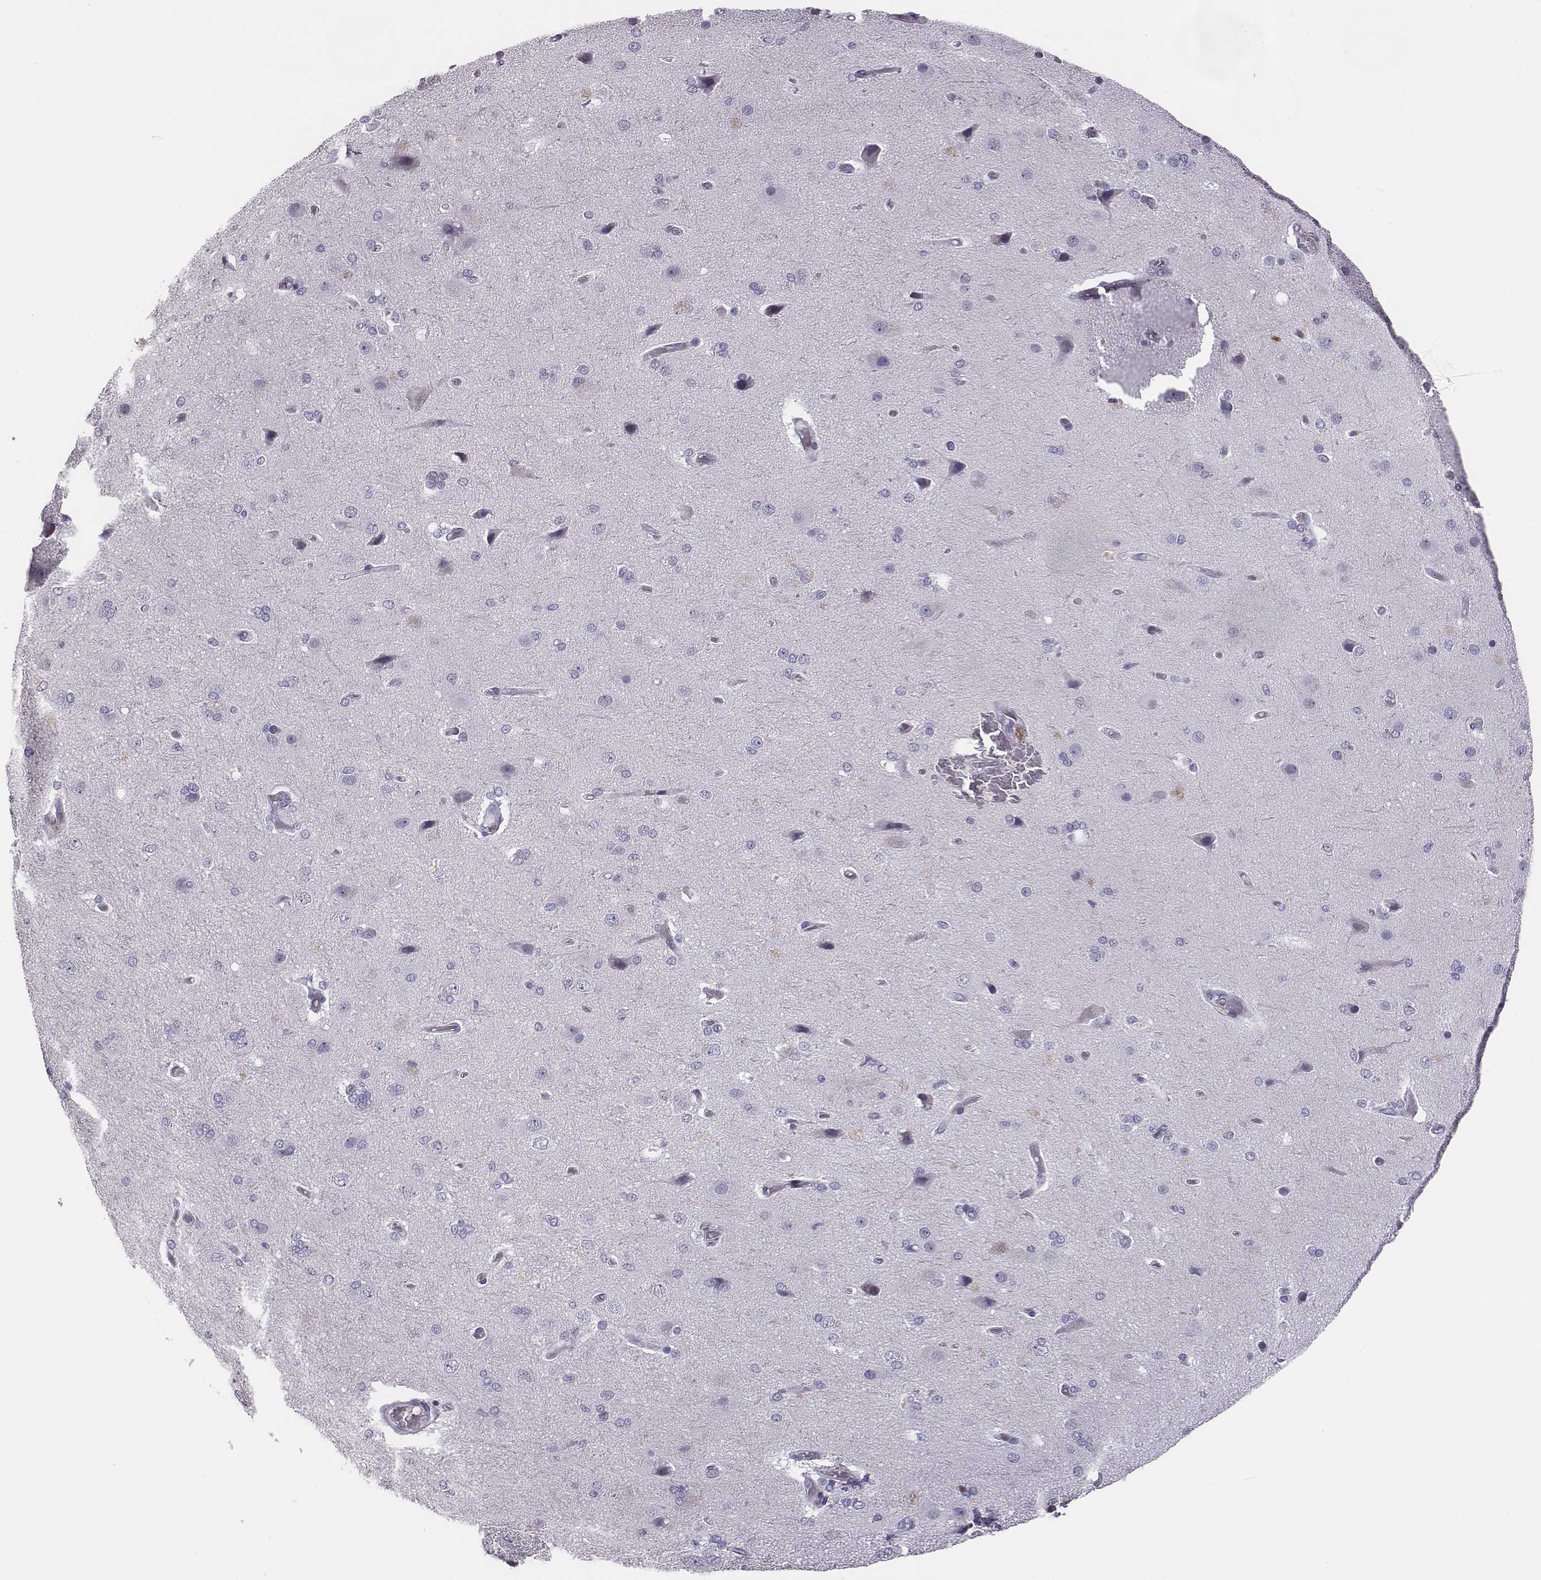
{"staining": {"intensity": "negative", "quantity": "none", "location": "none"}, "tissue": "cerebral cortex", "cell_type": "Endothelial cells", "image_type": "normal", "snomed": [{"axis": "morphology", "description": "Normal tissue, NOS"}, {"axis": "morphology", "description": "Glioma, malignant, High grade"}, {"axis": "topography", "description": "Cerebral cortex"}], "caption": "Cerebral cortex was stained to show a protein in brown. There is no significant staining in endothelial cells. (DAB (3,3'-diaminobenzidine) IHC, high magnification).", "gene": "ADAM7", "patient": {"sex": "male", "age": 77}}